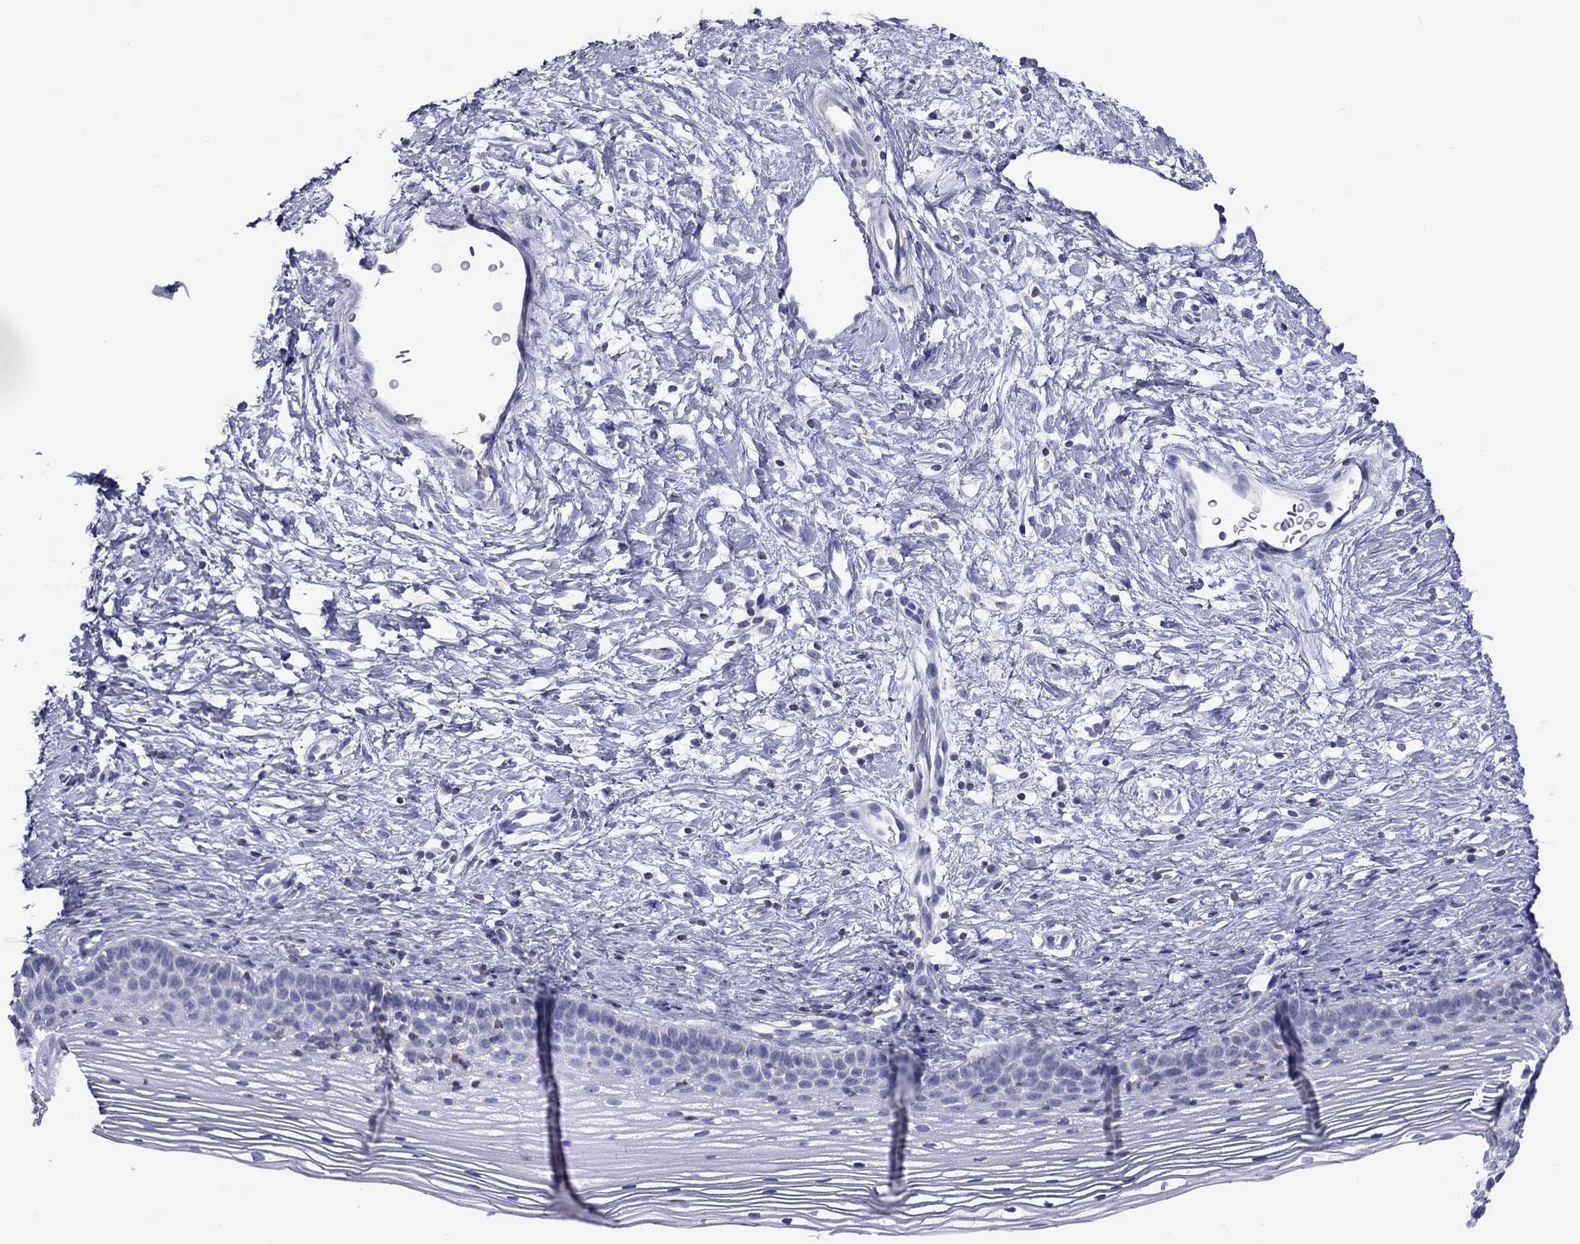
{"staining": {"intensity": "negative", "quantity": "none", "location": "none"}, "tissue": "cervix", "cell_type": "Glandular cells", "image_type": "normal", "snomed": [{"axis": "morphology", "description": "Normal tissue, NOS"}, {"axis": "topography", "description": "Cervix"}], "caption": "This is a image of immunohistochemistry (IHC) staining of unremarkable cervix, which shows no positivity in glandular cells. Nuclei are stained in blue.", "gene": "STAG3", "patient": {"sex": "female", "age": 39}}